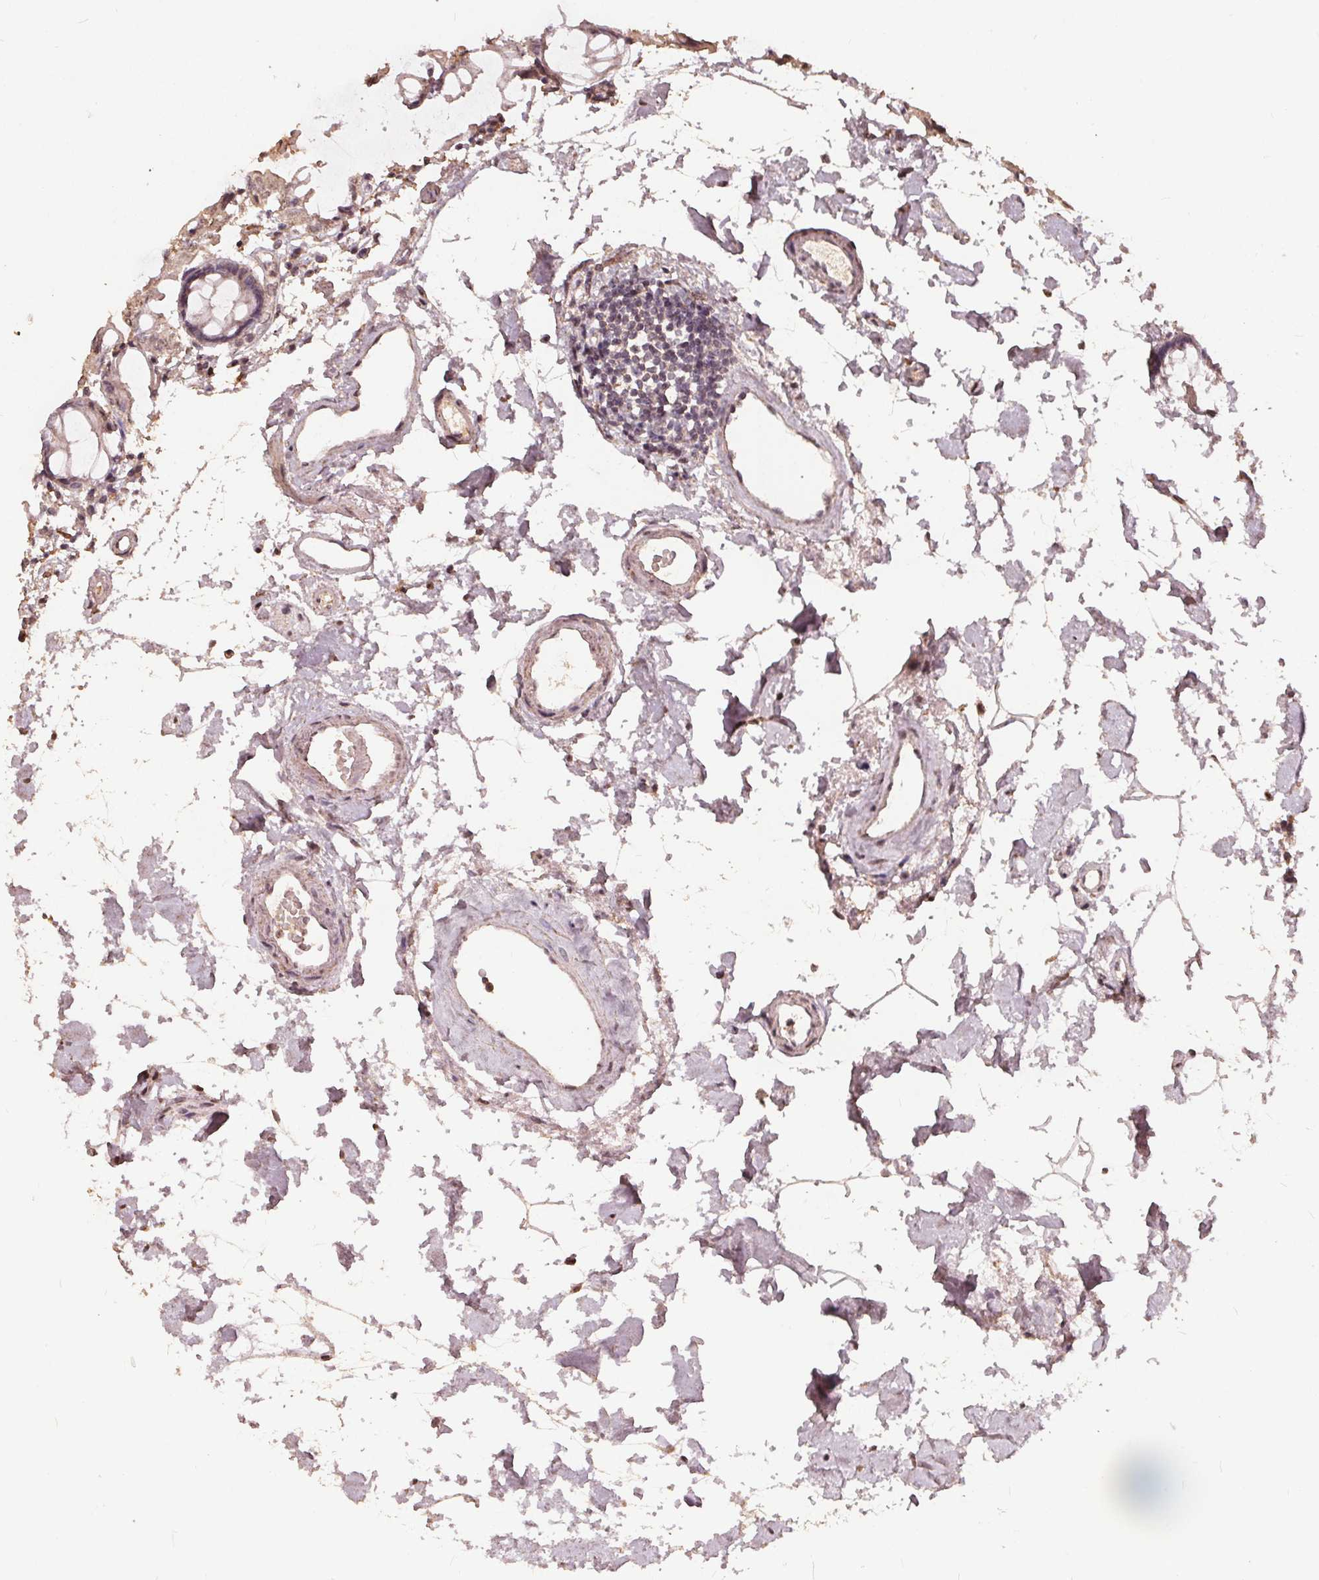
{"staining": {"intensity": "weak", "quantity": "25%-75%", "location": "nuclear"}, "tissue": "colon", "cell_type": "Endothelial cells", "image_type": "normal", "snomed": [{"axis": "morphology", "description": "Normal tissue, NOS"}, {"axis": "topography", "description": "Colon"}], "caption": "Immunohistochemical staining of normal colon reveals low levels of weak nuclear expression in approximately 25%-75% of endothelial cells.", "gene": "DSG3", "patient": {"sex": "female", "age": 84}}